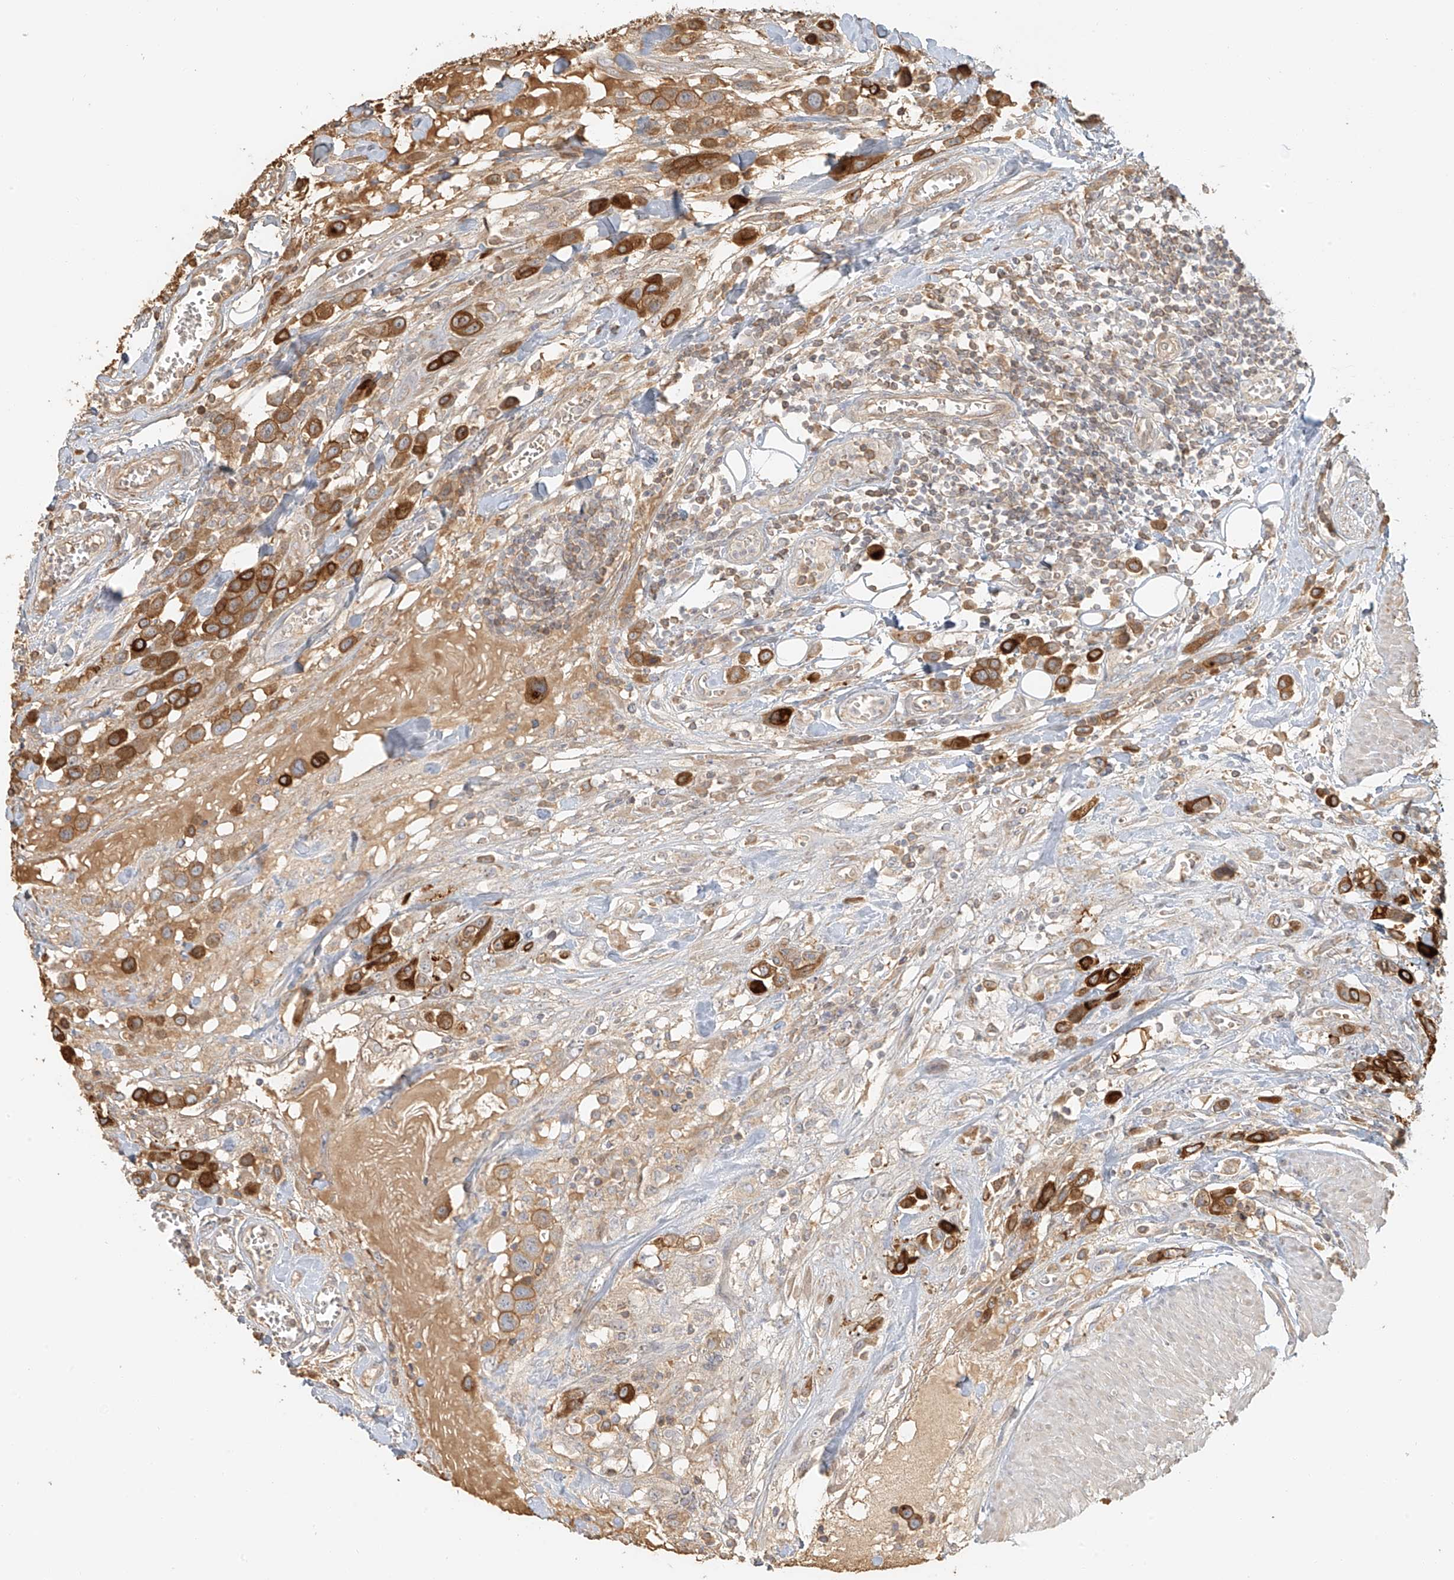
{"staining": {"intensity": "strong", "quantity": ">75%", "location": "cytoplasmic/membranous"}, "tissue": "urothelial cancer", "cell_type": "Tumor cells", "image_type": "cancer", "snomed": [{"axis": "morphology", "description": "Urothelial carcinoma, High grade"}, {"axis": "topography", "description": "Urinary bladder"}], "caption": "Immunohistochemical staining of urothelial cancer demonstrates strong cytoplasmic/membranous protein staining in about >75% of tumor cells.", "gene": "UPK1B", "patient": {"sex": "male", "age": 50}}